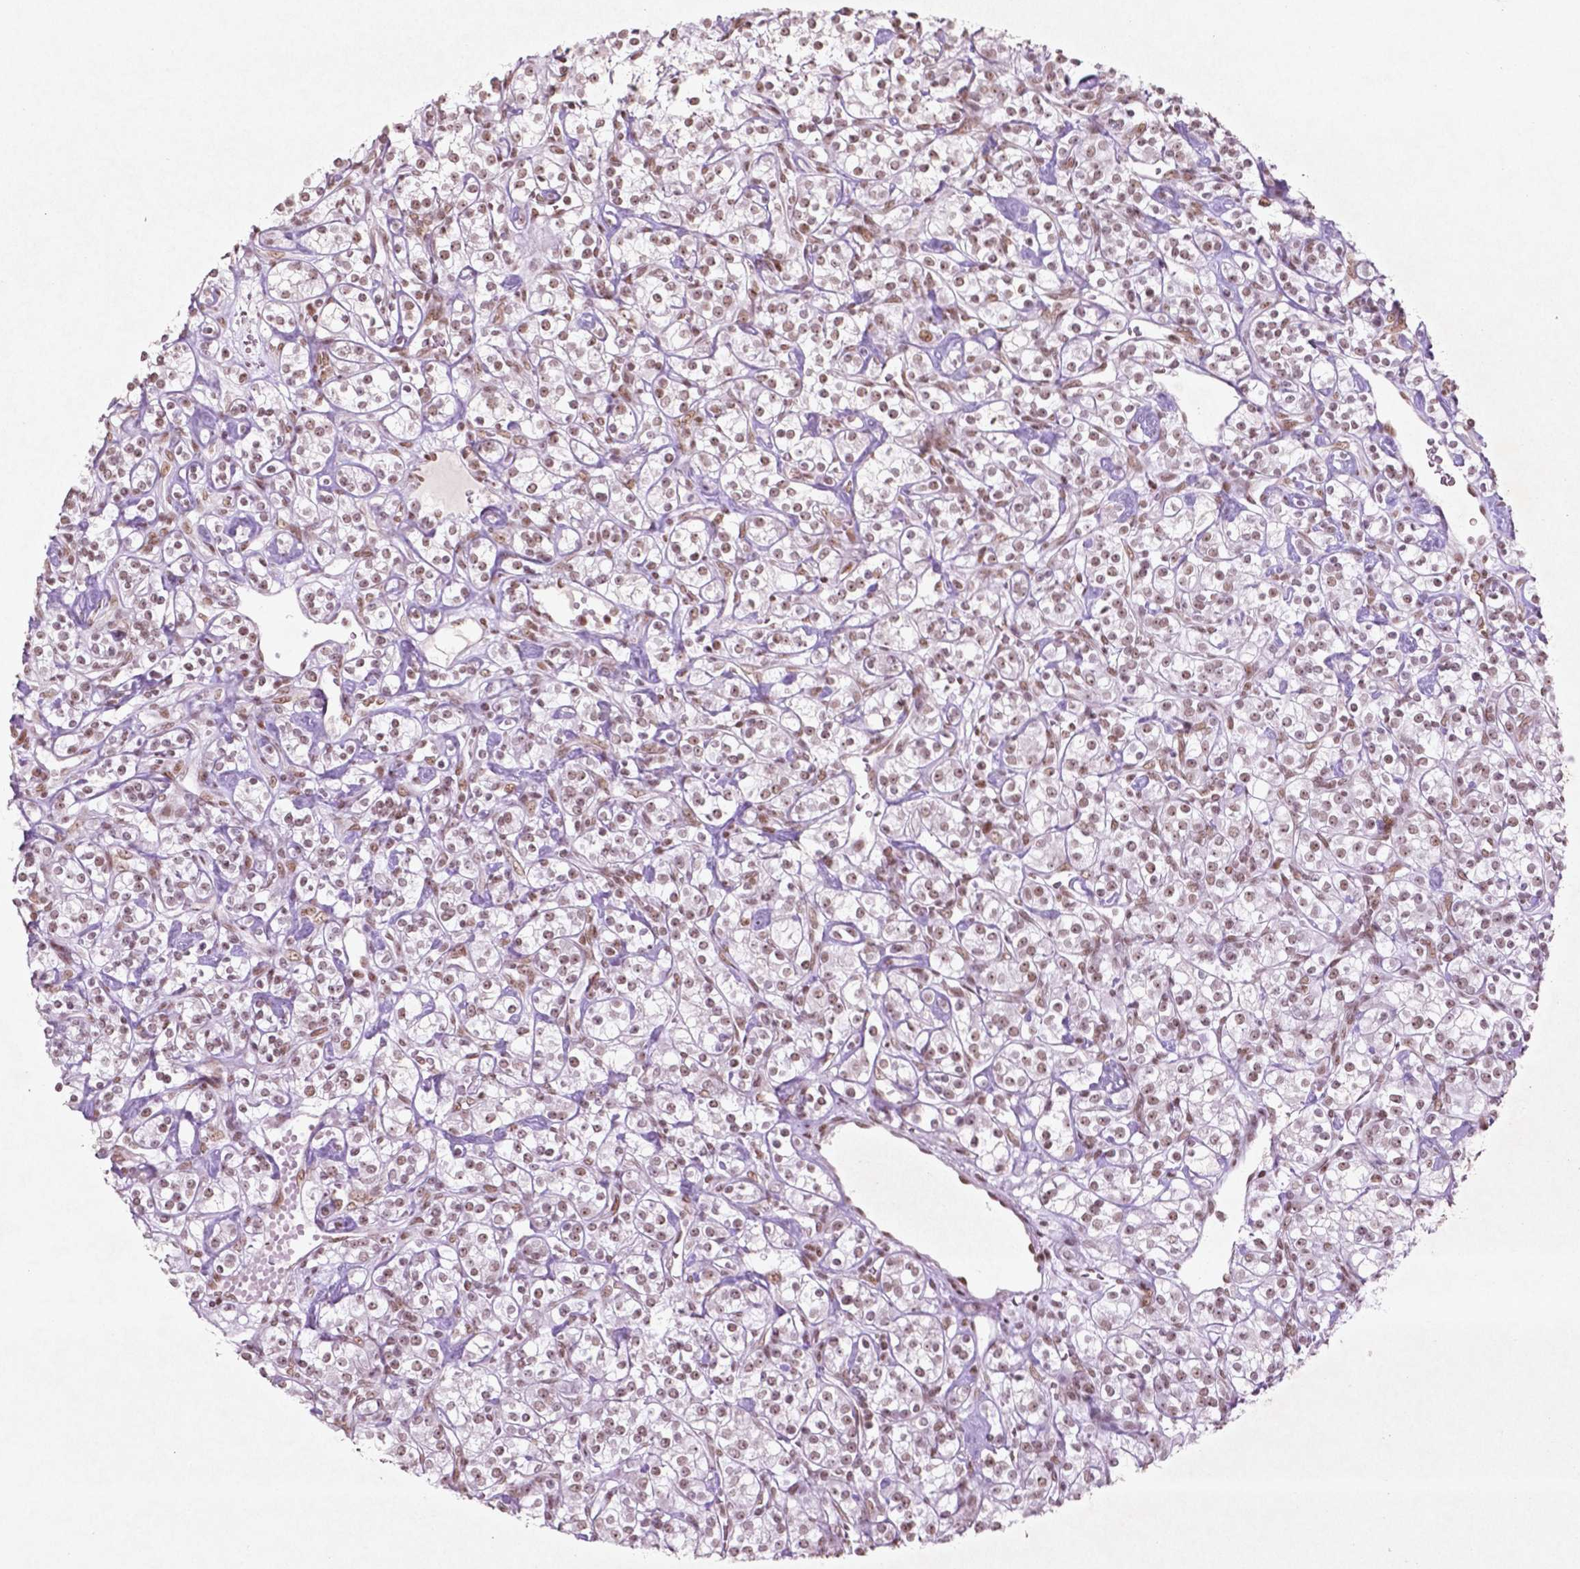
{"staining": {"intensity": "moderate", "quantity": ">75%", "location": "nuclear"}, "tissue": "renal cancer", "cell_type": "Tumor cells", "image_type": "cancer", "snomed": [{"axis": "morphology", "description": "Adenocarcinoma, NOS"}, {"axis": "topography", "description": "Kidney"}], "caption": "A histopathology image of human renal adenocarcinoma stained for a protein exhibits moderate nuclear brown staining in tumor cells.", "gene": "HMG20B", "patient": {"sex": "male", "age": 77}}